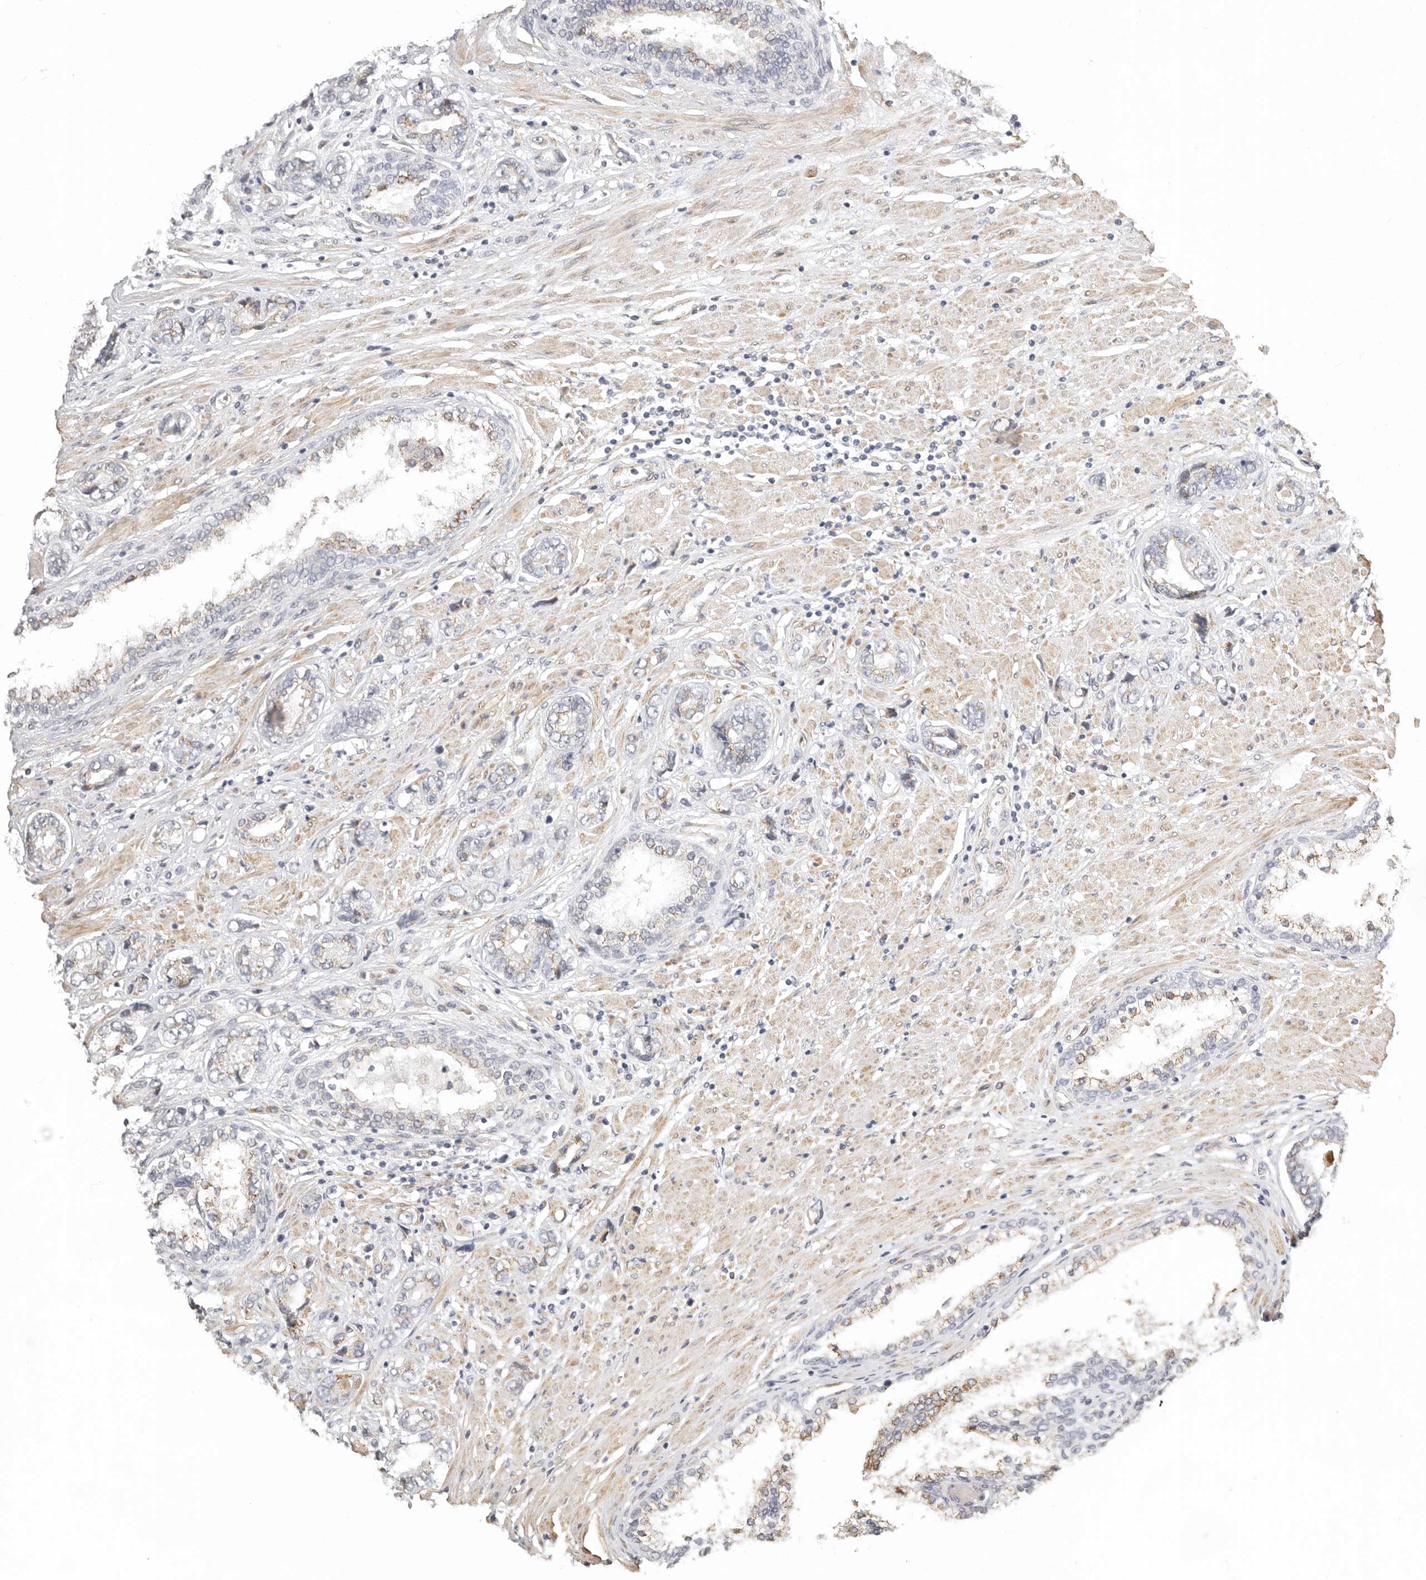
{"staining": {"intensity": "weak", "quantity": "<25%", "location": "cytoplasmic/membranous"}, "tissue": "prostate cancer", "cell_type": "Tumor cells", "image_type": "cancer", "snomed": [{"axis": "morphology", "description": "Adenocarcinoma, High grade"}, {"axis": "topography", "description": "Prostate"}], "caption": "Immunohistochemistry (IHC) of prostate adenocarcinoma (high-grade) exhibits no staining in tumor cells.", "gene": "RABAC1", "patient": {"sex": "male", "age": 61}}